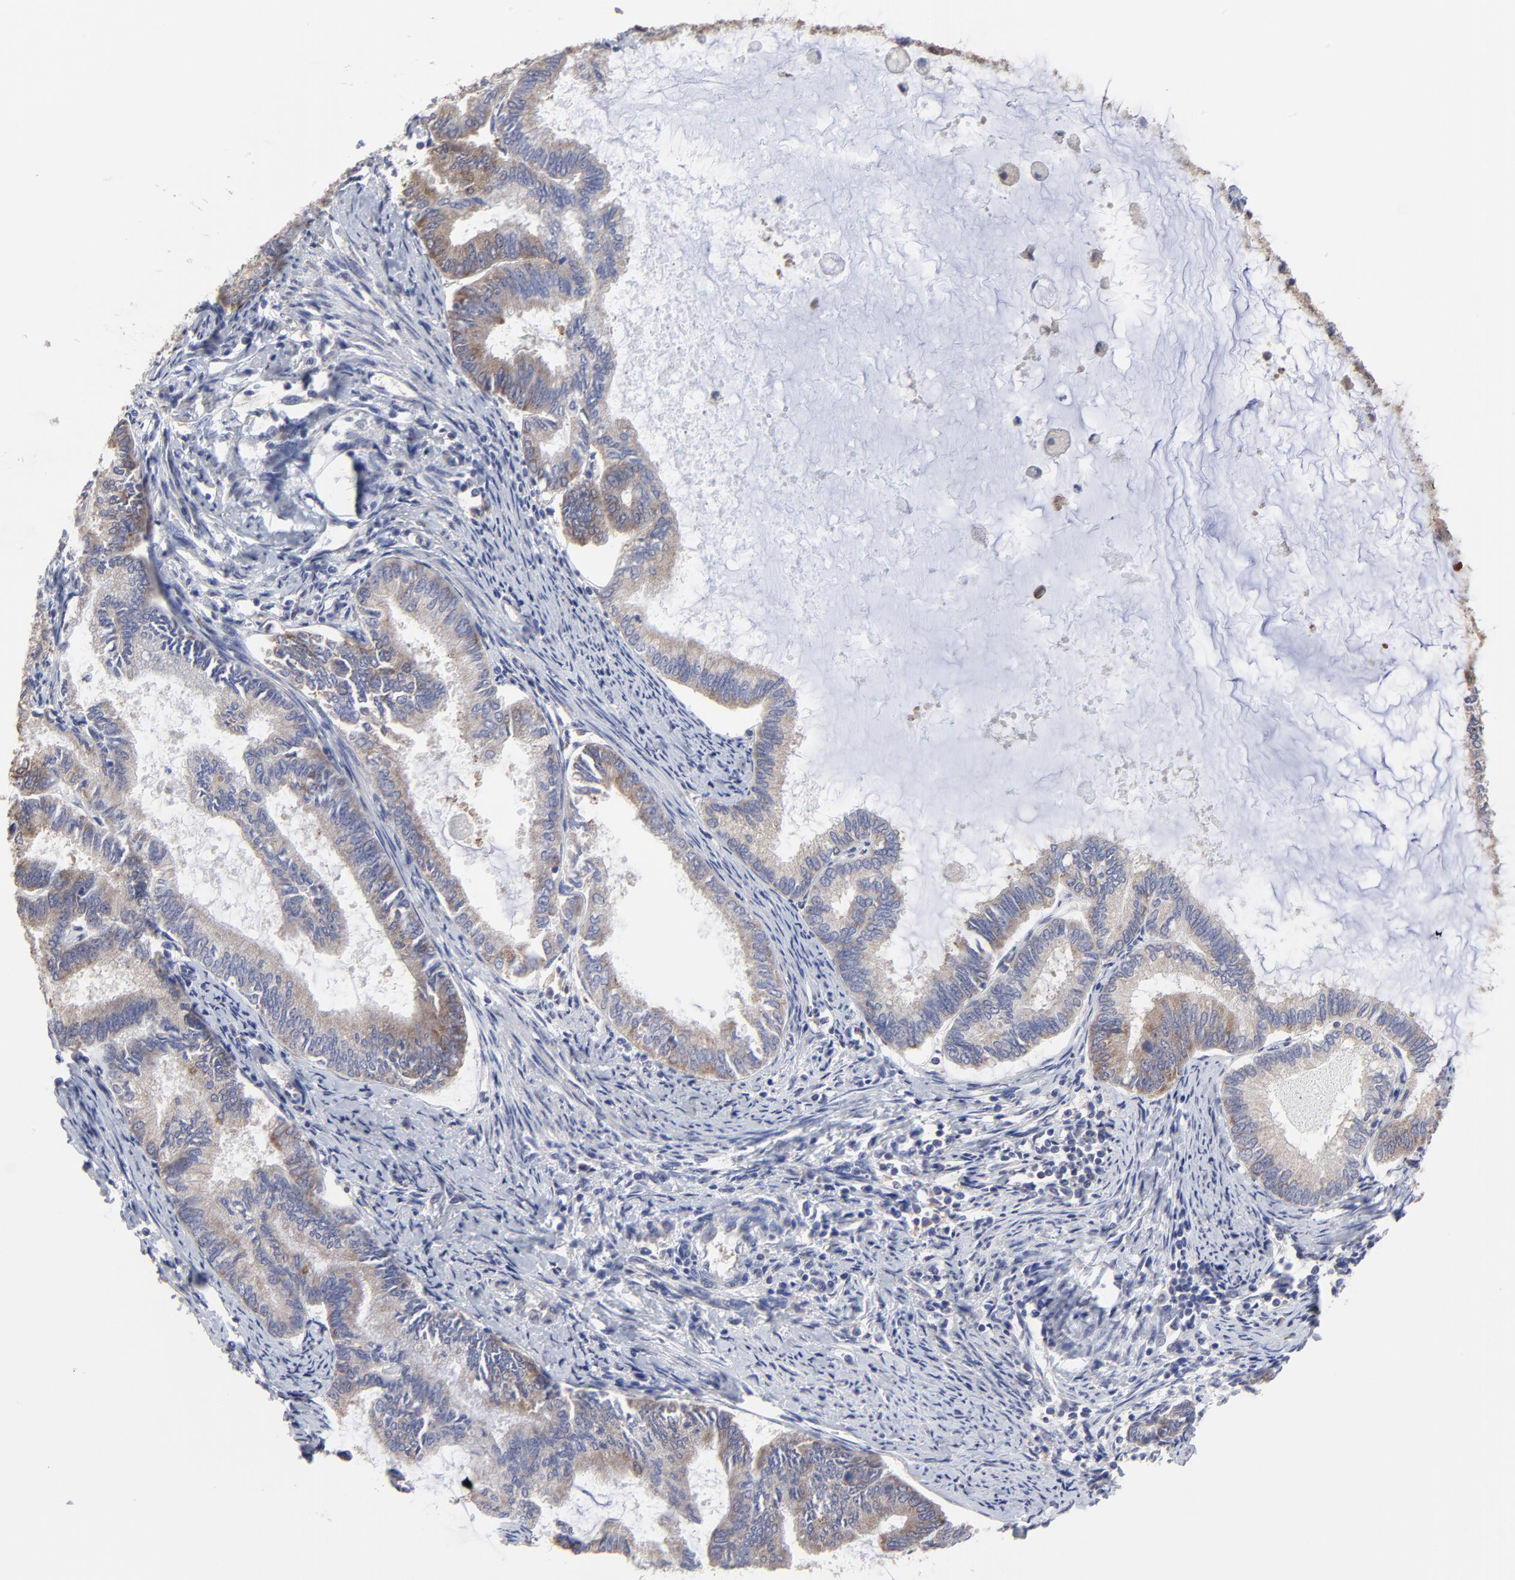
{"staining": {"intensity": "moderate", "quantity": "25%-75%", "location": "cytoplasmic/membranous"}, "tissue": "endometrial cancer", "cell_type": "Tumor cells", "image_type": "cancer", "snomed": [{"axis": "morphology", "description": "Adenocarcinoma, NOS"}, {"axis": "topography", "description": "Endometrium"}], "caption": "Protein analysis of endometrial adenocarcinoma tissue displays moderate cytoplasmic/membranous expression in approximately 25%-75% of tumor cells.", "gene": "CCT2", "patient": {"sex": "female", "age": 86}}